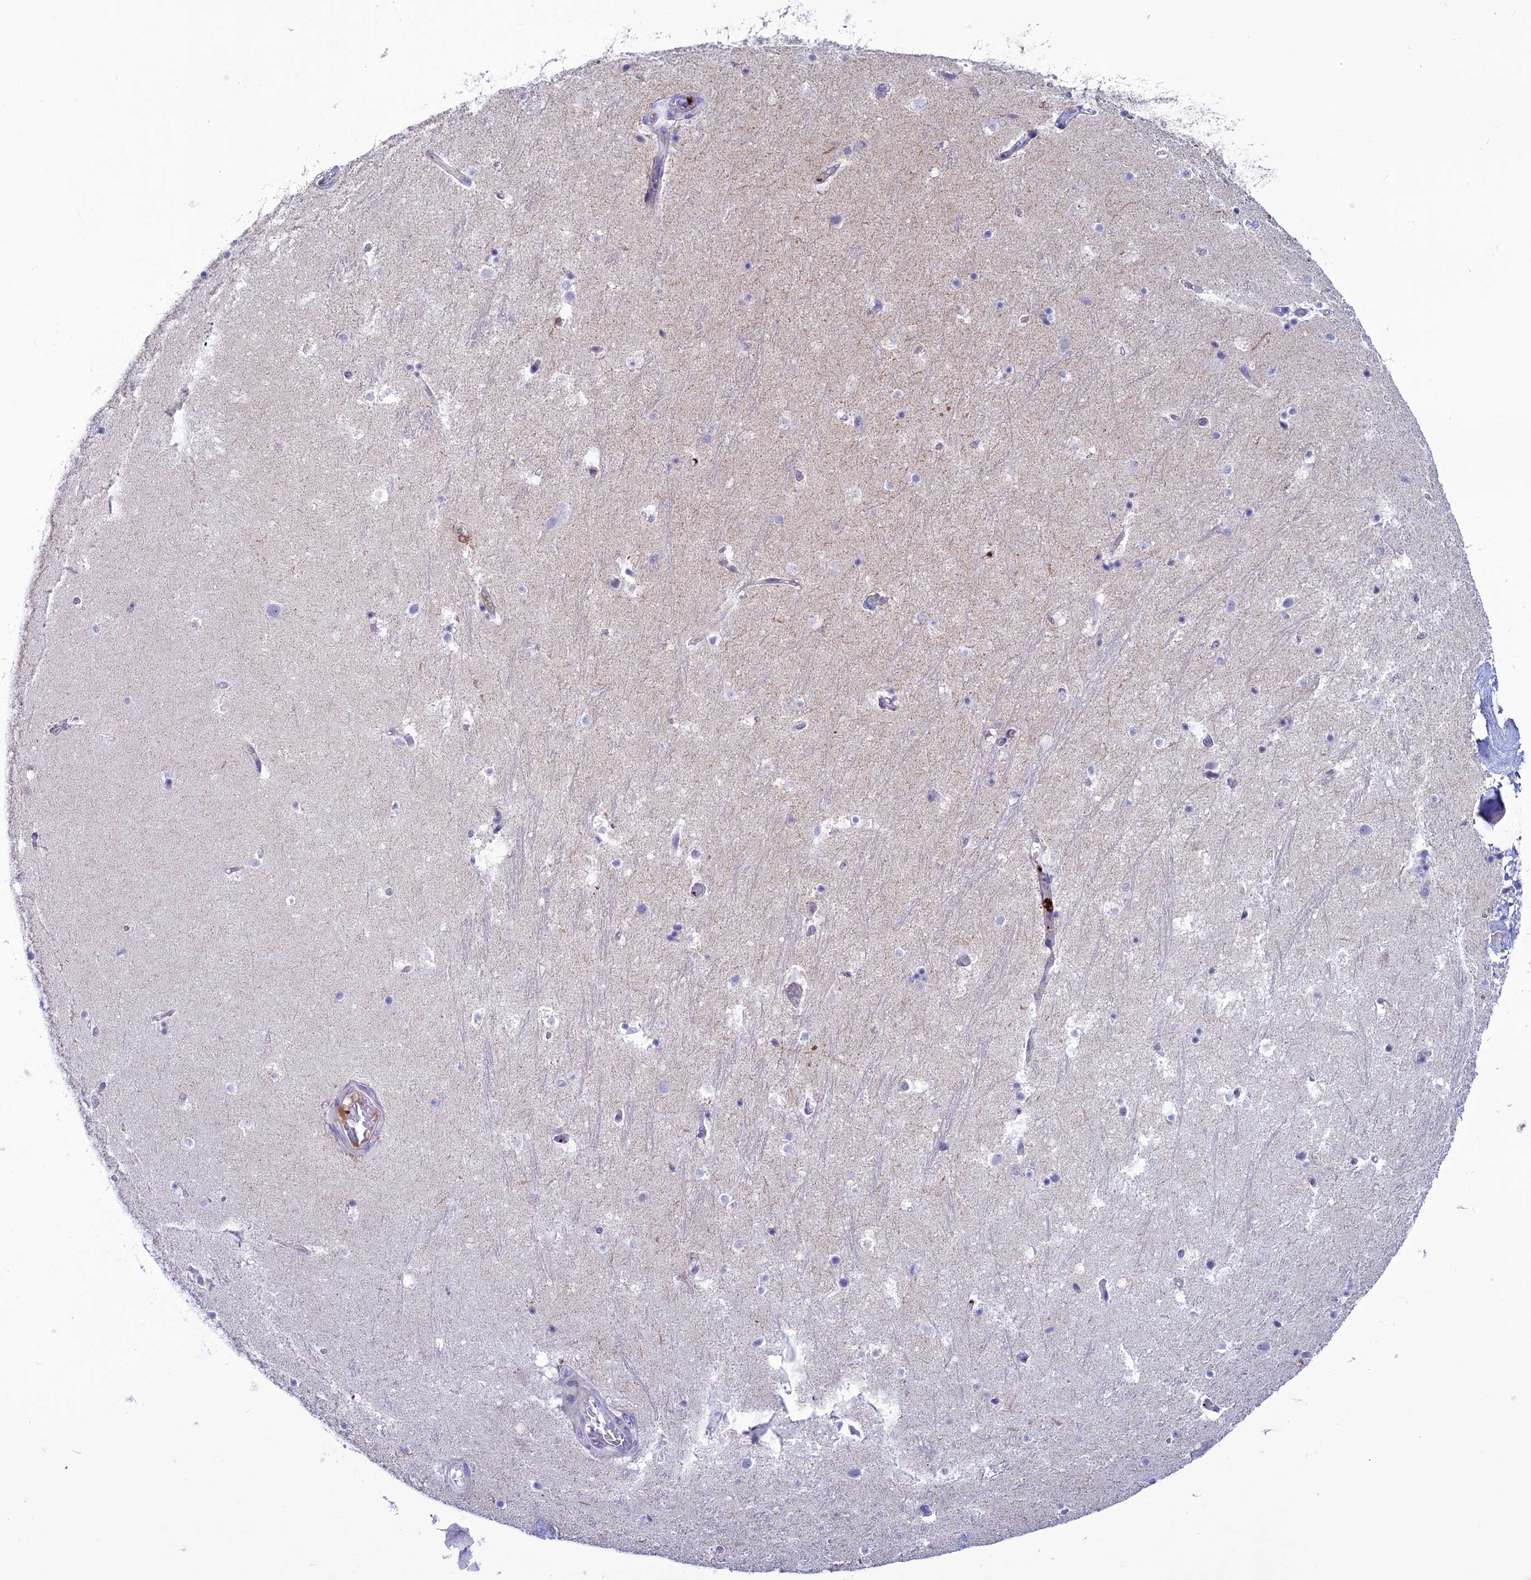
{"staining": {"intensity": "negative", "quantity": "none", "location": "none"}, "tissue": "hippocampus", "cell_type": "Glial cells", "image_type": "normal", "snomed": [{"axis": "morphology", "description": "Normal tissue, NOS"}, {"axis": "topography", "description": "Hippocampus"}], "caption": "Immunohistochemical staining of unremarkable hippocampus exhibits no significant staining in glial cells. The staining is performed using DAB (3,3'-diaminobenzidine) brown chromogen with nuclei counter-stained in using hematoxylin.", "gene": "C21orf140", "patient": {"sex": "female", "age": 52}}